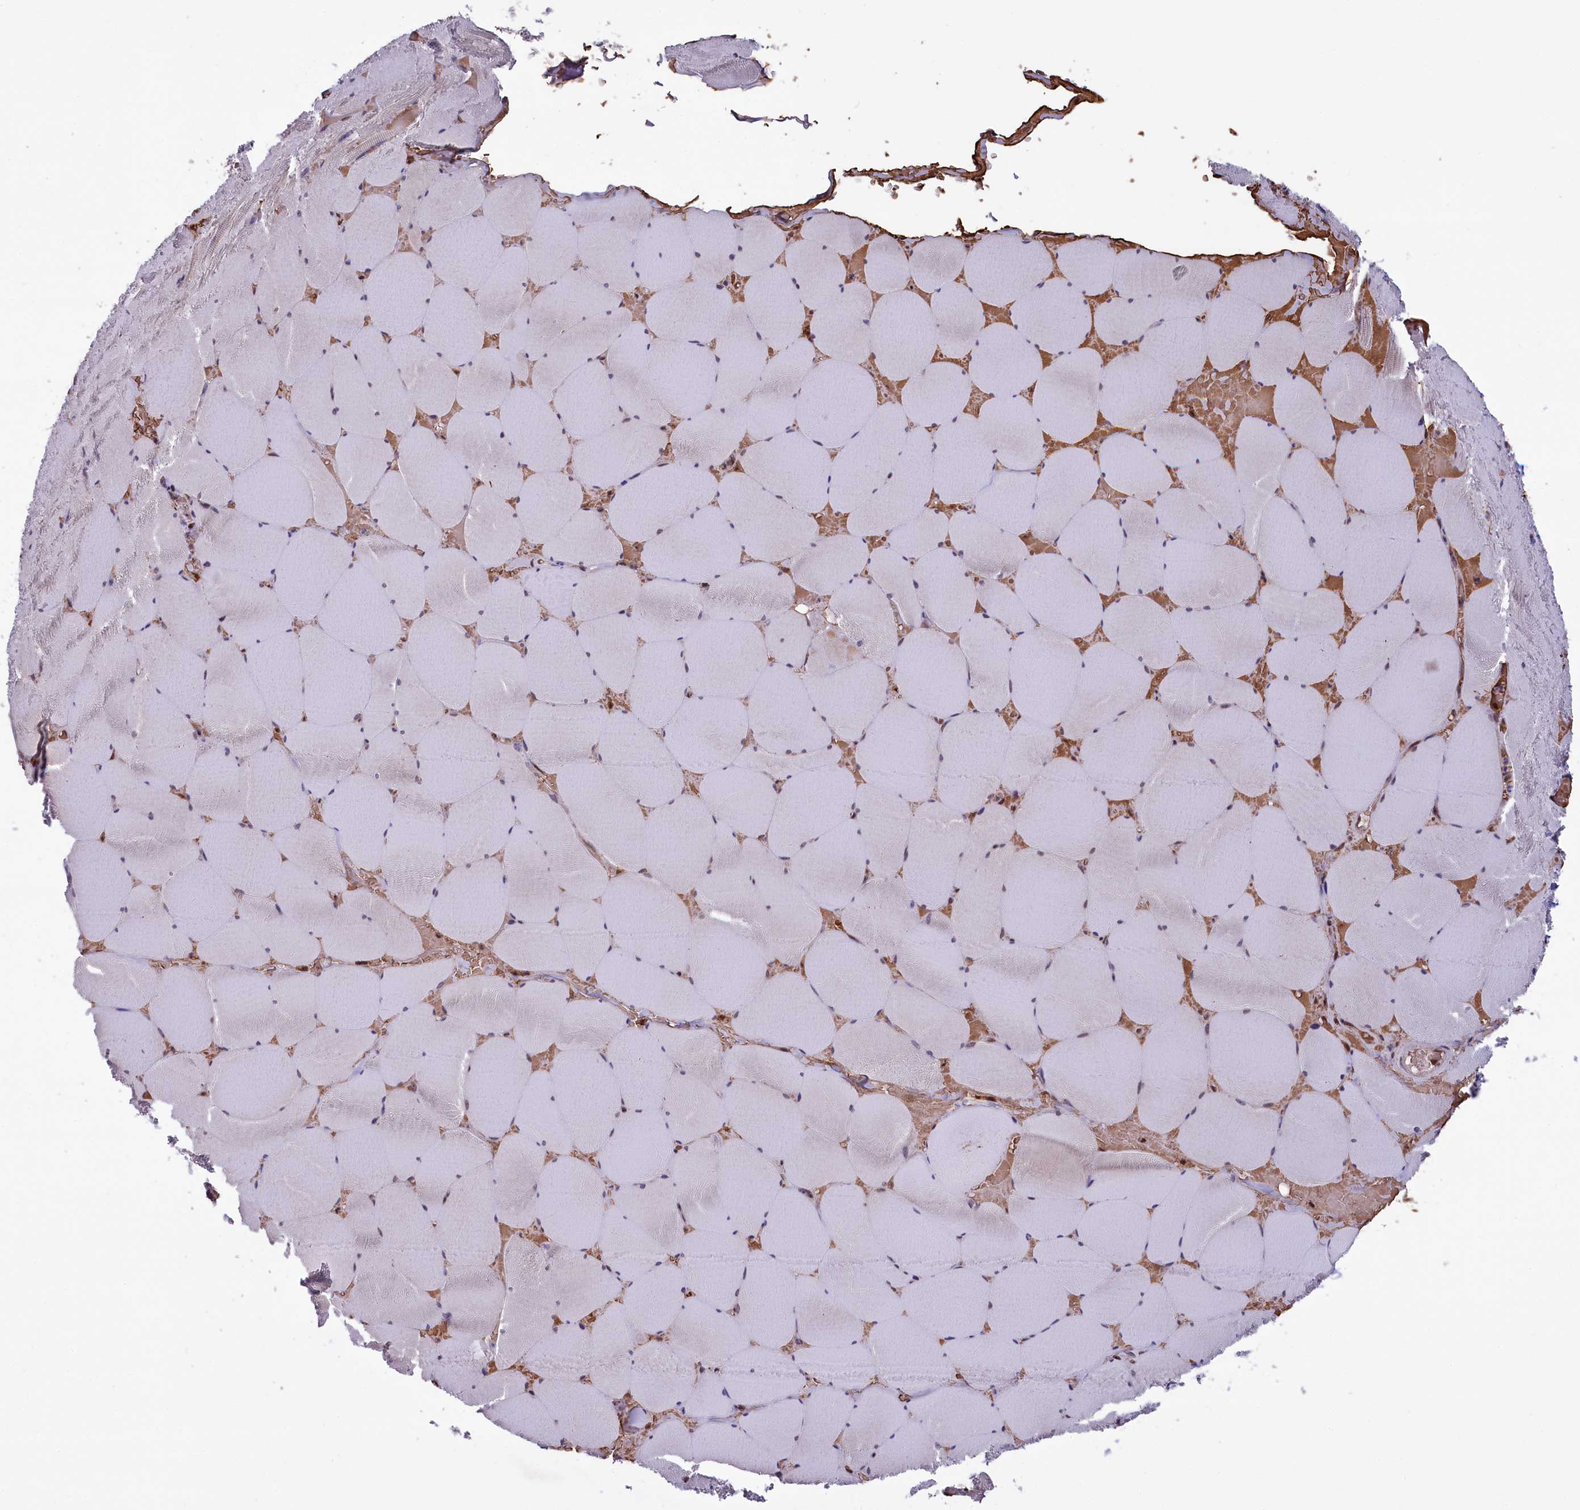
{"staining": {"intensity": "moderate", "quantity": "<25%", "location": "cytoplasmic/membranous"}, "tissue": "skeletal muscle", "cell_type": "Myocytes", "image_type": "normal", "snomed": [{"axis": "morphology", "description": "Normal tissue, NOS"}, {"axis": "topography", "description": "Skeletal muscle"}, {"axis": "topography", "description": "Head-Neck"}], "caption": "Unremarkable skeletal muscle shows moderate cytoplasmic/membranous positivity in approximately <25% of myocytes, visualized by immunohistochemistry. (brown staining indicates protein expression, while blue staining denotes nuclei).", "gene": "MPHOSPH8", "patient": {"sex": "male", "age": 66}}